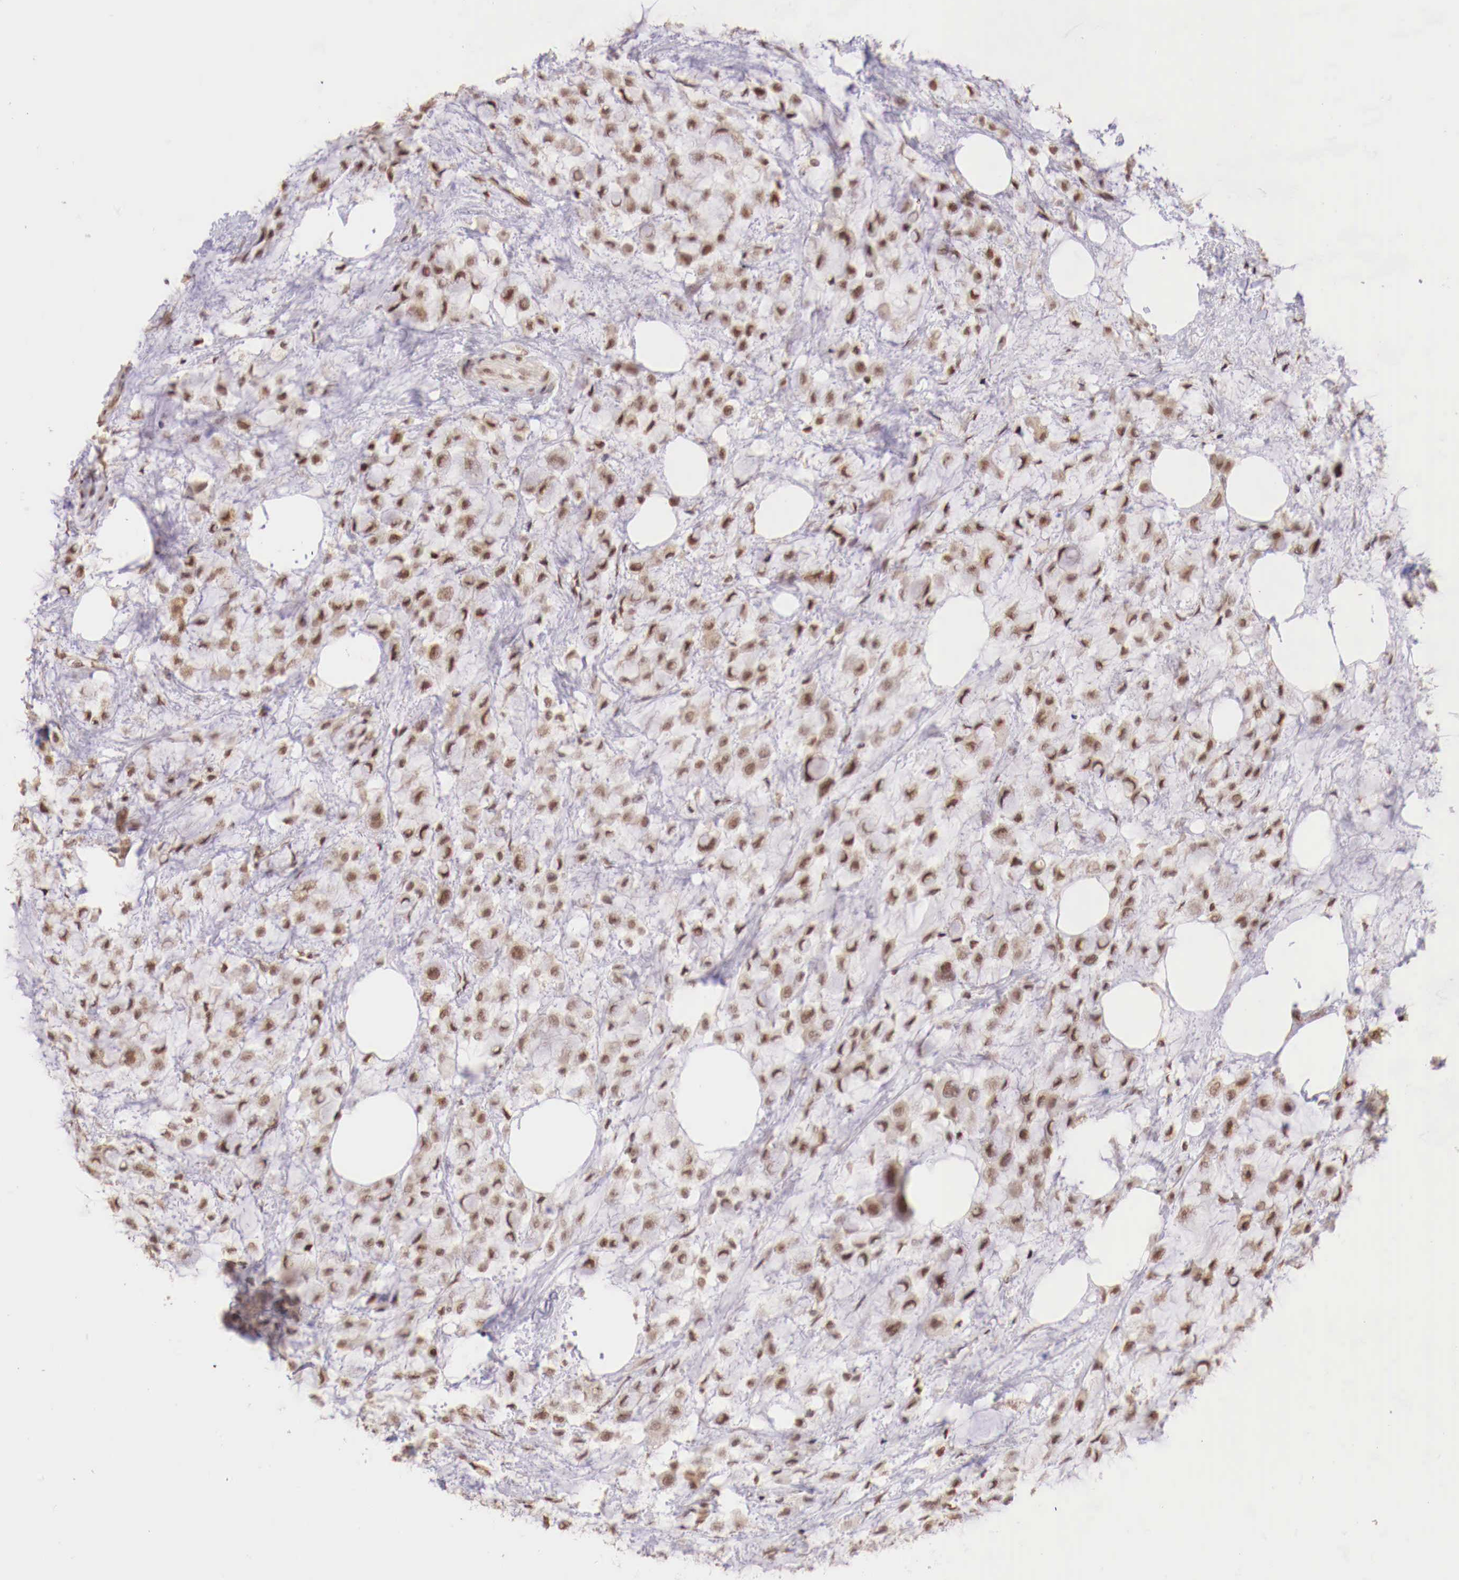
{"staining": {"intensity": "weak", "quantity": ">75%", "location": "nuclear"}, "tissue": "breast cancer", "cell_type": "Tumor cells", "image_type": "cancer", "snomed": [{"axis": "morphology", "description": "Lobular carcinoma"}, {"axis": "topography", "description": "Breast"}], "caption": "A photomicrograph of human breast cancer (lobular carcinoma) stained for a protein shows weak nuclear brown staining in tumor cells. (Brightfield microscopy of DAB IHC at high magnification).", "gene": "SP1", "patient": {"sex": "female", "age": 85}}